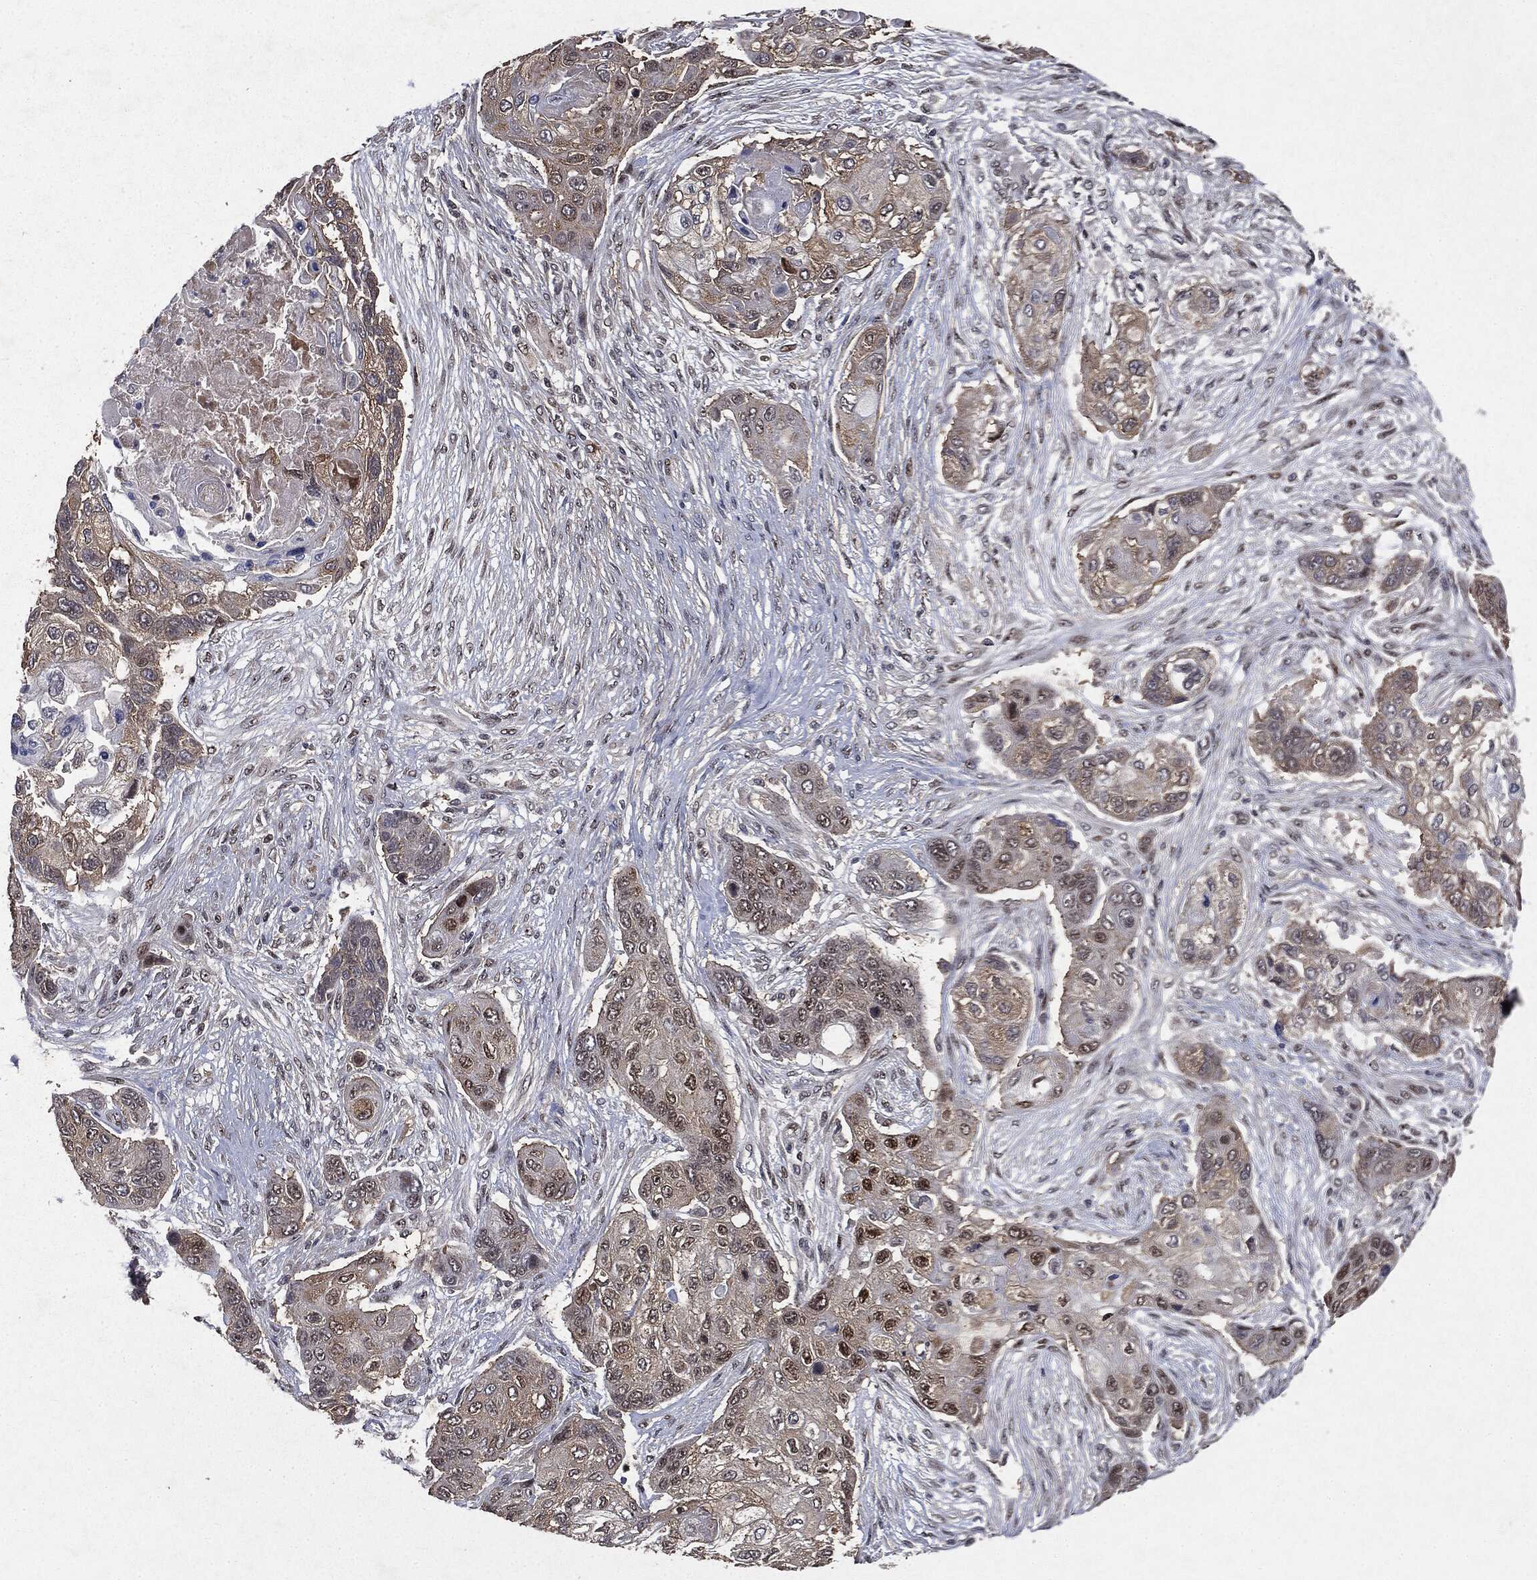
{"staining": {"intensity": "strong", "quantity": "<25%", "location": "nuclear"}, "tissue": "lung cancer", "cell_type": "Tumor cells", "image_type": "cancer", "snomed": [{"axis": "morphology", "description": "Squamous cell carcinoma, NOS"}, {"axis": "topography", "description": "Lung"}], "caption": "The image exhibits staining of lung cancer (squamous cell carcinoma), revealing strong nuclear protein positivity (brown color) within tumor cells.", "gene": "PLPPR2", "patient": {"sex": "male", "age": 69}}